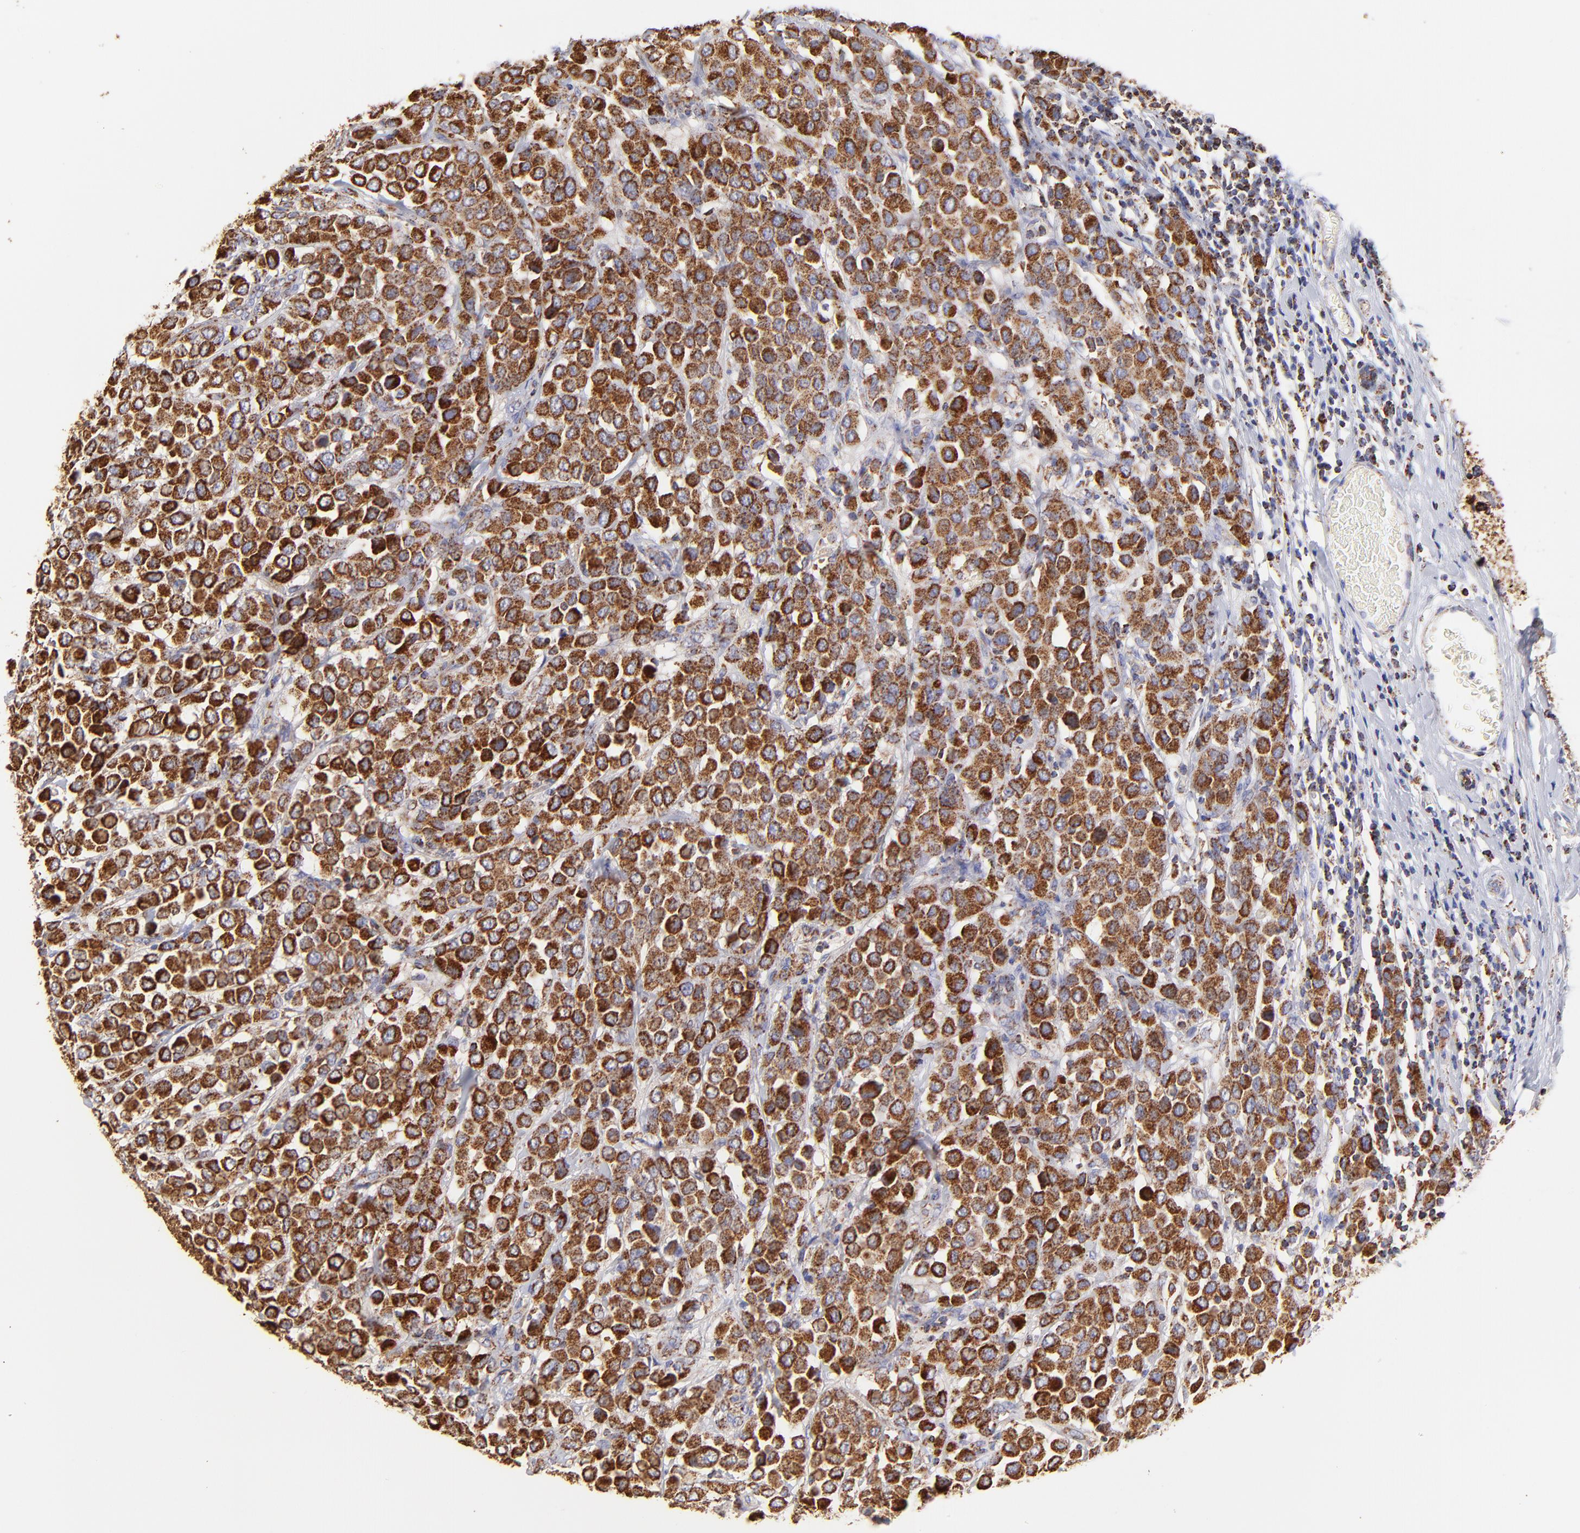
{"staining": {"intensity": "strong", "quantity": ">75%", "location": "cytoplasmic/membranous"}, "tissue": "breast cancer", "cell_type": "Tumor cells", "image_type": "cancer", "snomed": [{"axis": "morphology", "description": "Duct carcinoma"}, {"axis": "topography", "description": "Breast"}], "caption": "There is high levels of strong cytoplasmic/membranous positivity in tumor cells of breast cancer, as demonstrated by immunohistochemical staining (brown color).", "gene": "ECH1", "patient": {"sex": "female", "age": 61}}